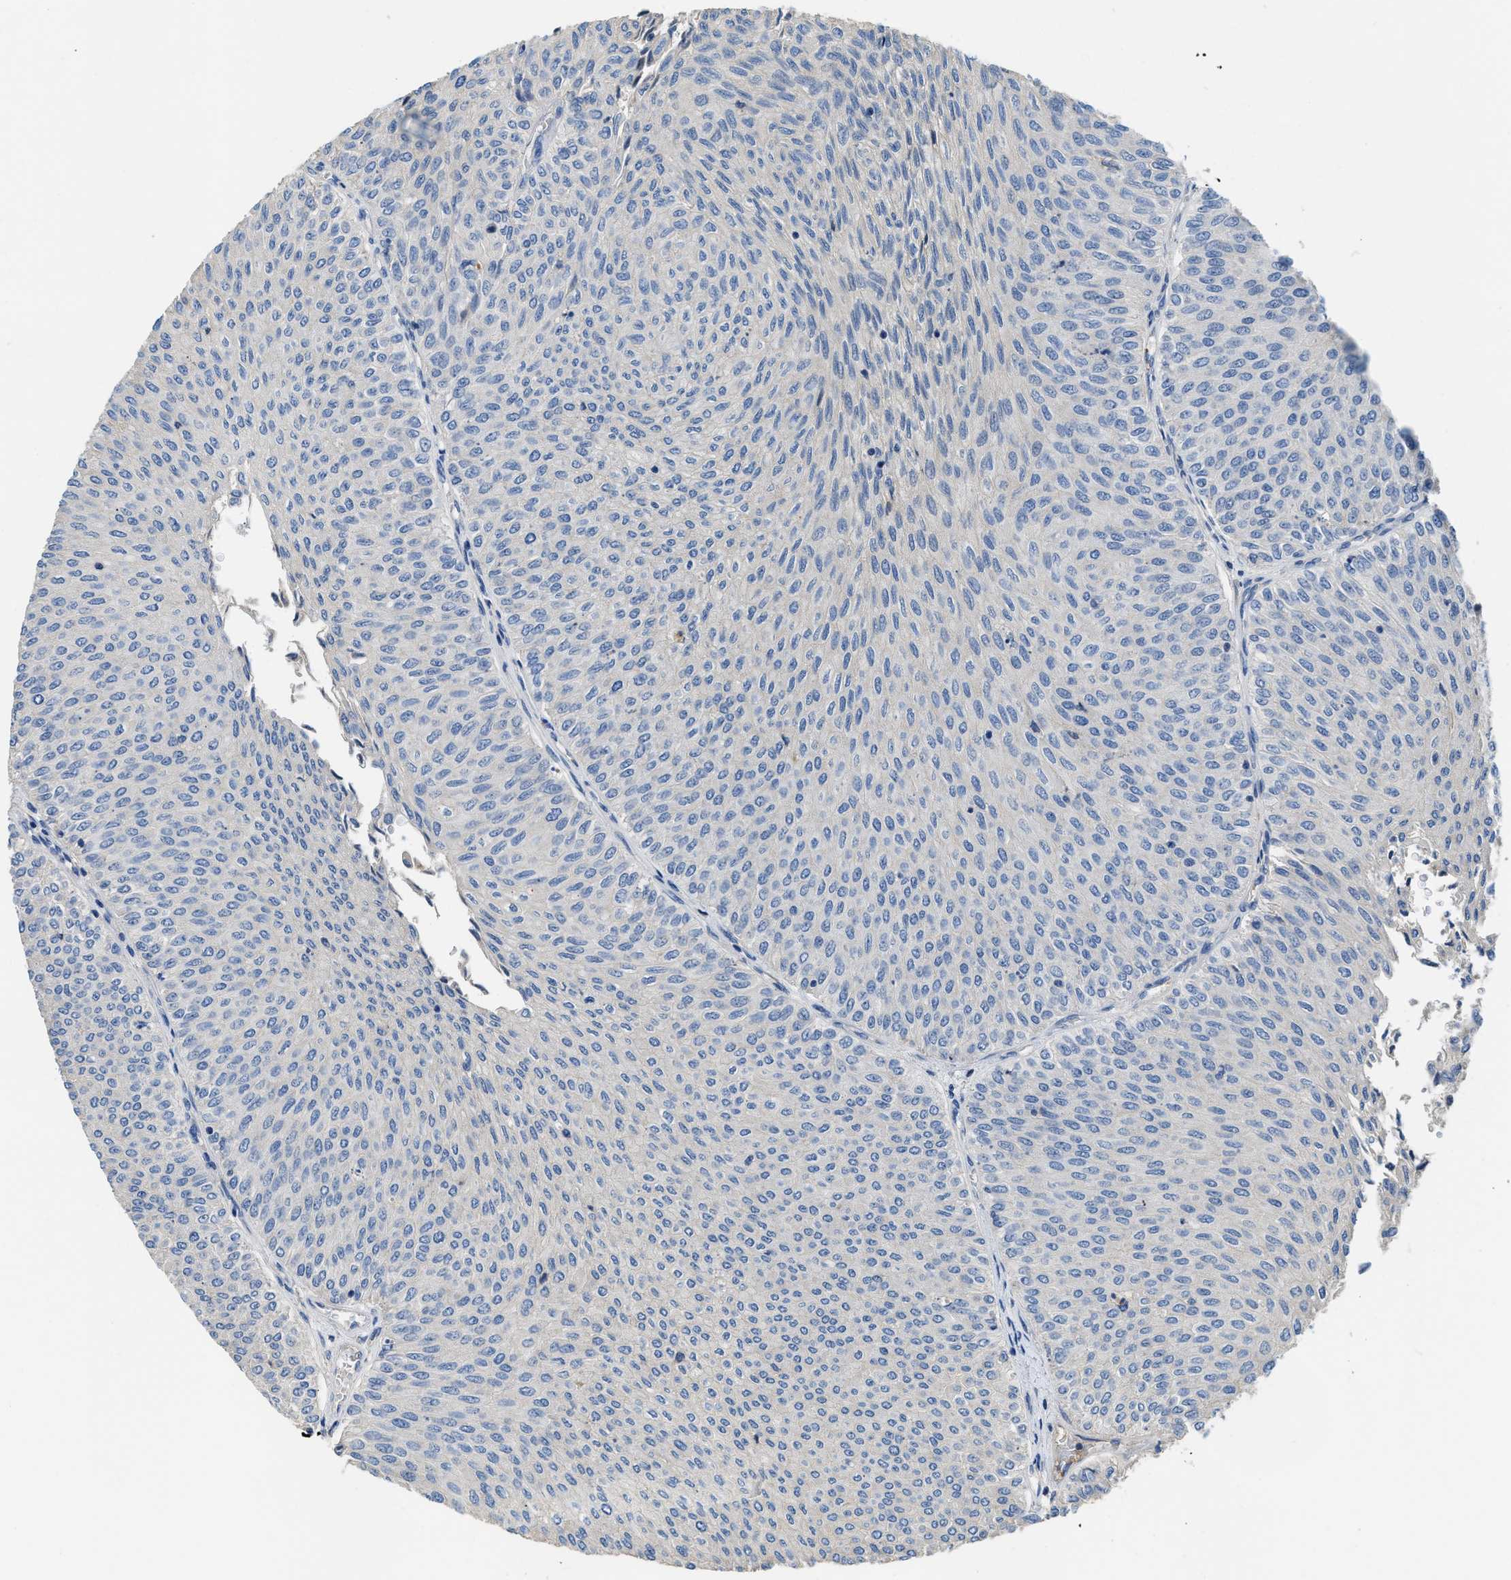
{"staining": {"intensity": "negative", "quantity": "none", "location": "none"}, "tissue": "urothelial cancer", "cell_type": "Tumor cells", "image_type": "cancer", "snomed": [{"axis": "morphology", "description": "Urothelial carcinoma, Low grade"}, {"axis": "topography", "description": "Urinary bladder"}], "caption": "Tumor cells show no significant staining in urothelial cancer. Brightfield microscopy of immunohistochemistry (IHC) stained with DAB (3,3'-diaminobenzidine) (brown) and hematoxylin (blue), captured at high magnification.", "gene": "C1S", "patient": {"sex": "male", "age": 78}}